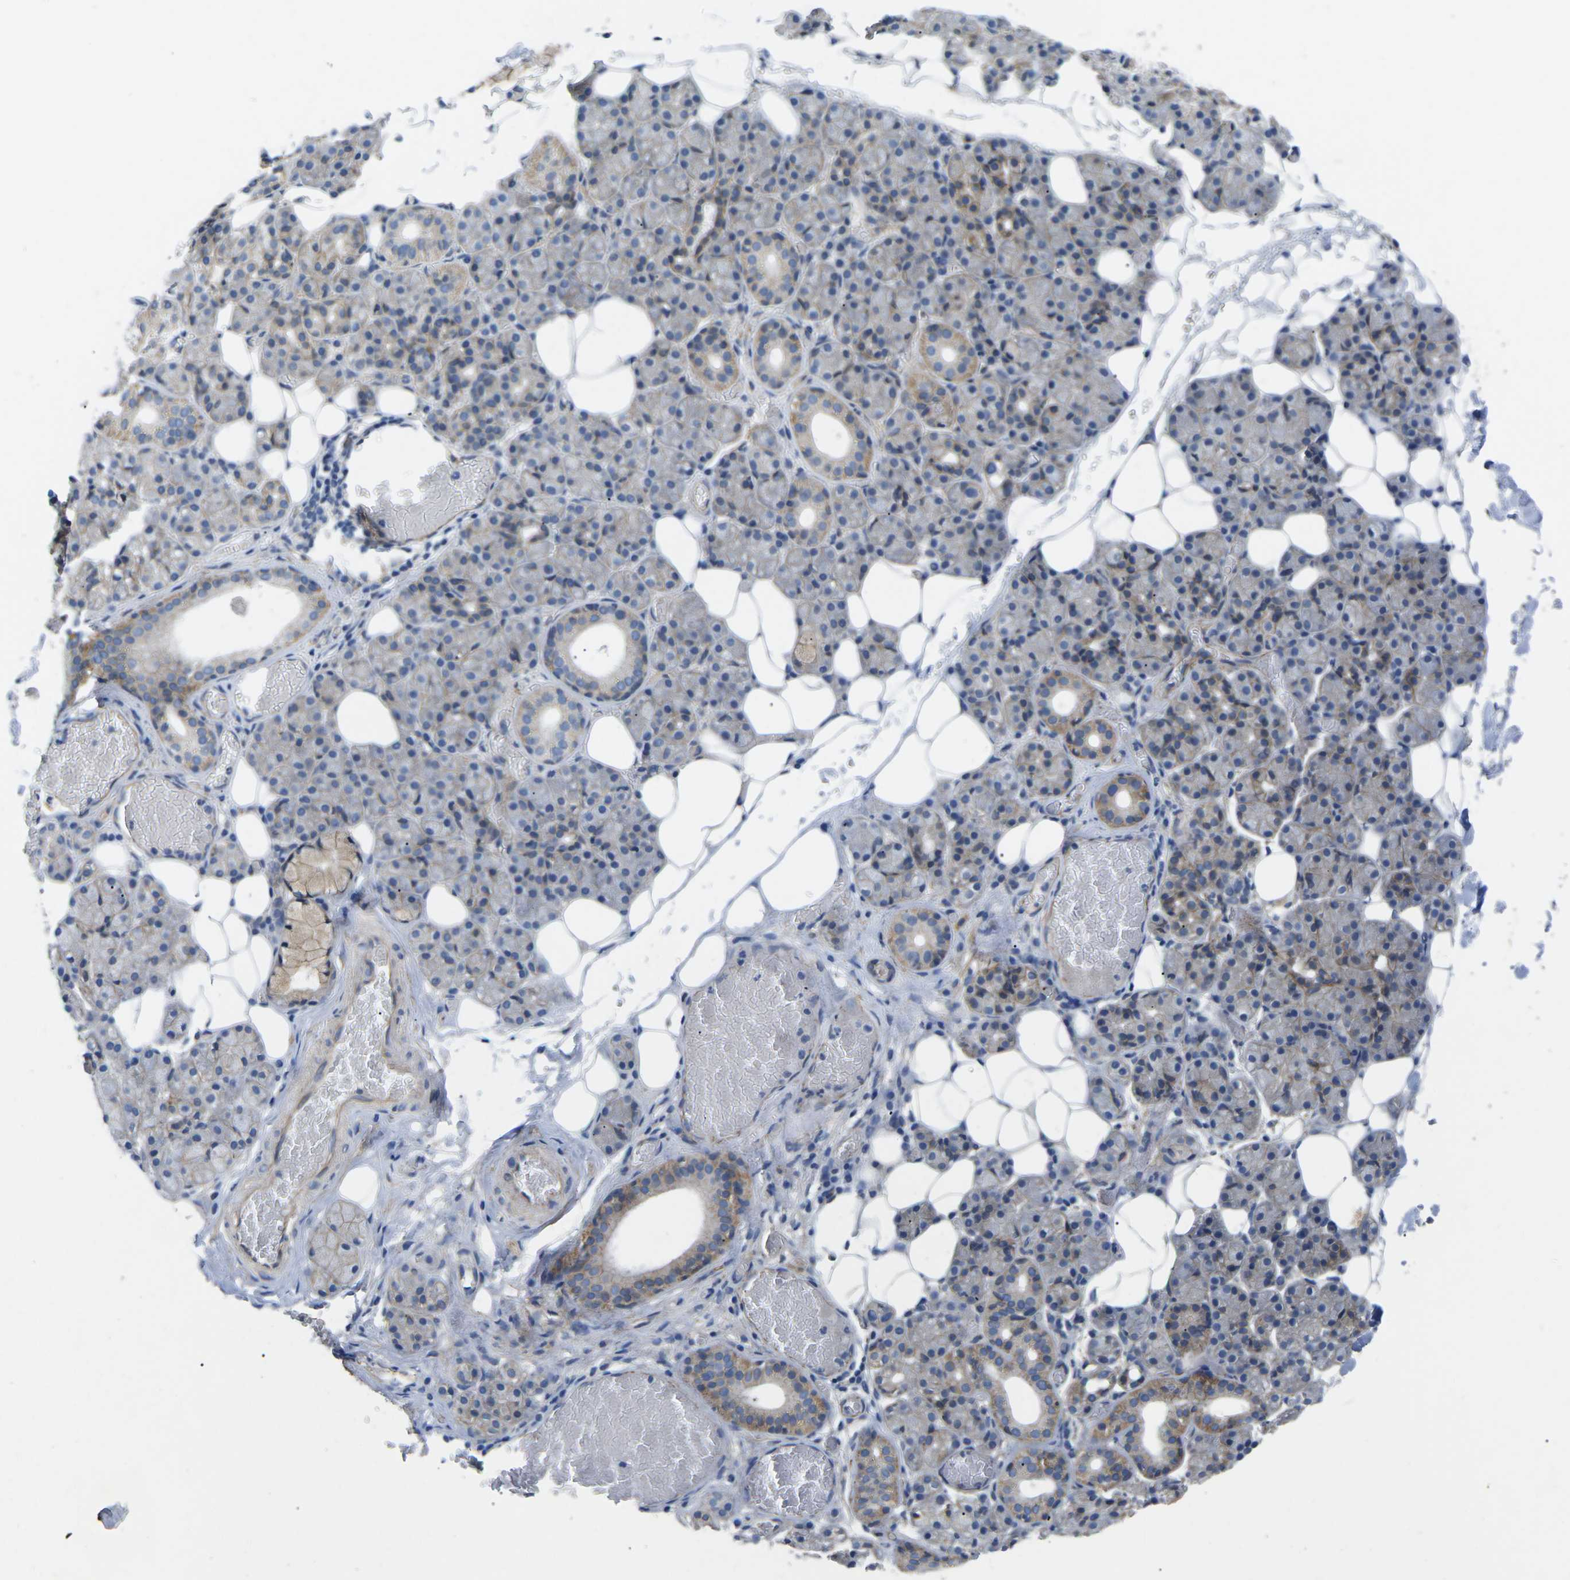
{"staining": {"intensity": "moderate", "quantity": "<25%", "location": "cytoplasmic/membranous"}, "tissue": "salivary gland", "cell_type": "Glandular cells", "image_type": "normal", "snomed": [{"axis": "morphology", "description": "Normal tissue, NOS"}, {"axis": "topography", "description": "Salivary gland"}], "caption": "Benign salivary gland was stained to show a protein in brown. There is low levels of moderate cytoplasmic/membranous staining in approximately <25% of glandular cells. (IHC, brightfield microscopy, high magnification).", "gene": "CTNND1", "patient": {"sex": "male", "age": 63}}